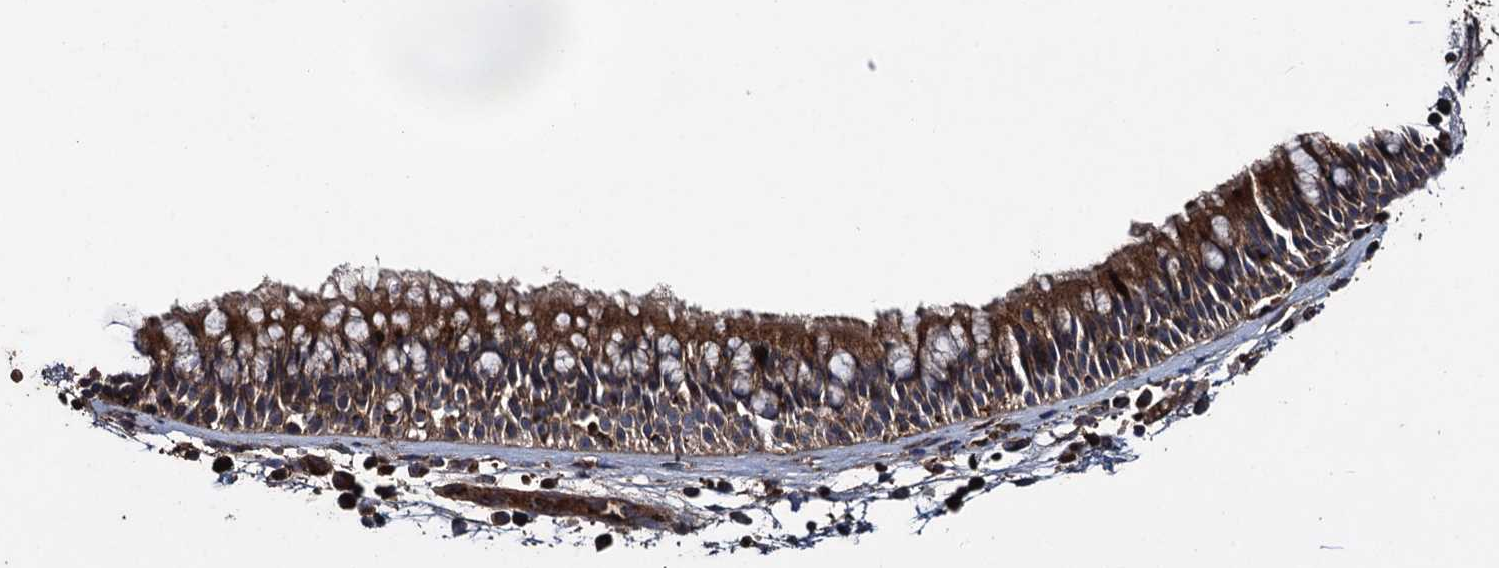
{"staining": {"intensity": "strong", "quantity": ">75%", "location": "cytoplasmic/membranous"}, "tissue": "nasopharynx", "cell_type": "Respiratory epithelial cells", "image_type": "normal", "snomed": [{"axis": "morphology", "description": "Normal tissue, NOS"}, {"axis": "morphology", "description": "Inflammation, NOS"}, {"axis": "morphology", "description": "Malignant melanoma, Metastatic site"}, {"axis": "topography", "description": "Nasopharynx"}], "caption": "Brown immunohistochemical staining in benign nasopharynx demonstrates strong cytoplasmic/membranous staining in approximately >75% of respiratory epithelial cells.", "gene": "TXNDC11", "patient": {"sex": "male", "age": 70}}